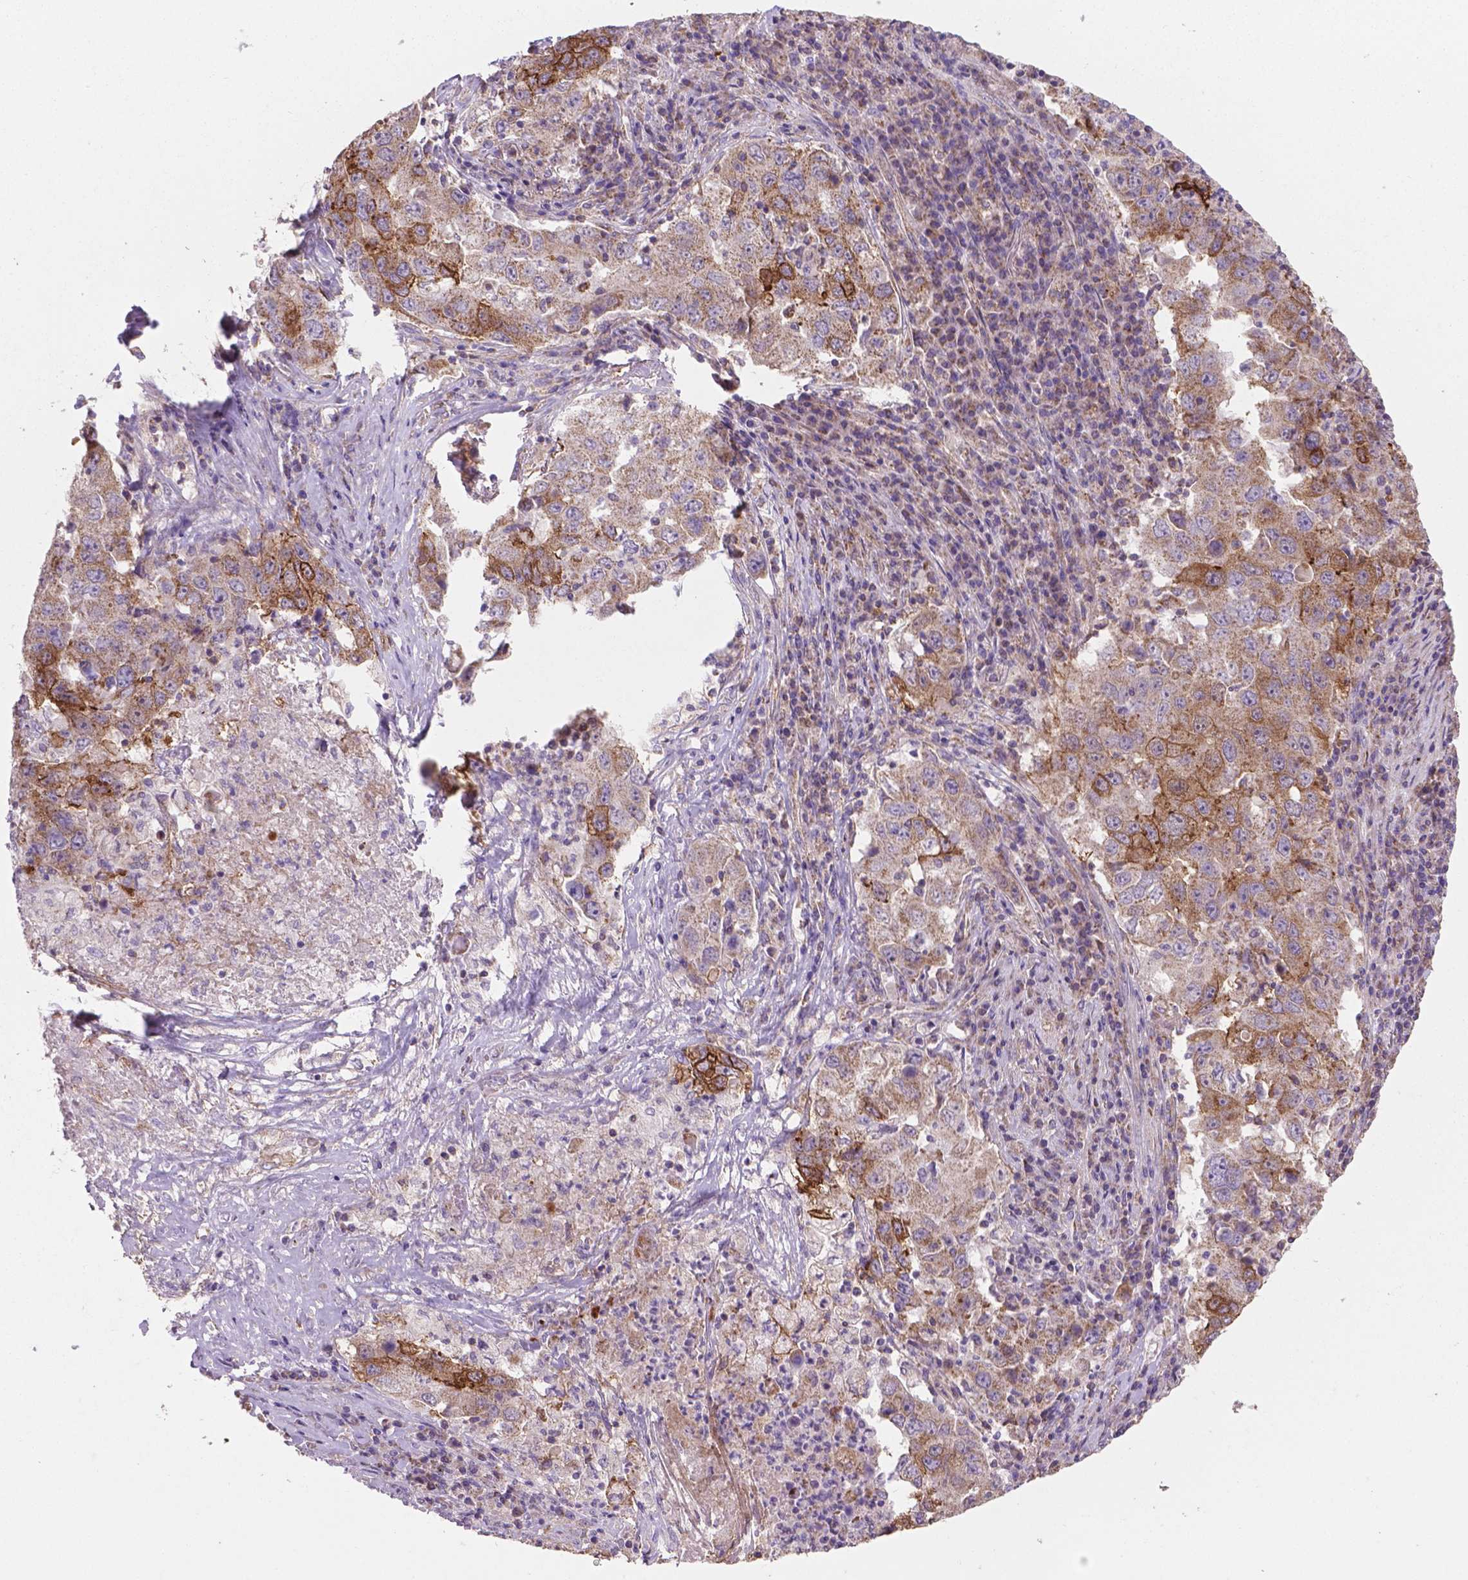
{"staining": {"intensity": "moderate", "quantity": "25%-75%", "location": "cytoplasmic/membranous"}, "tissue": "lung cancer", "cell_type": "Tumor cells", "image_type": "cancer", "snomed": [{"axis": "morphology", "description": "Adenocarcinoma, NOS"}, {"axis": "topography", "description": "Lung"}], "caption": "There is medium levels of moderate cytoplasmic/membranous staining in tumor cells of lung cancer (adenocarcinoma), as demonstrated by immunohistochemical staining (brown color).", "gene": "TCAF1", "patient": {"sex": "male", "age": 73}}